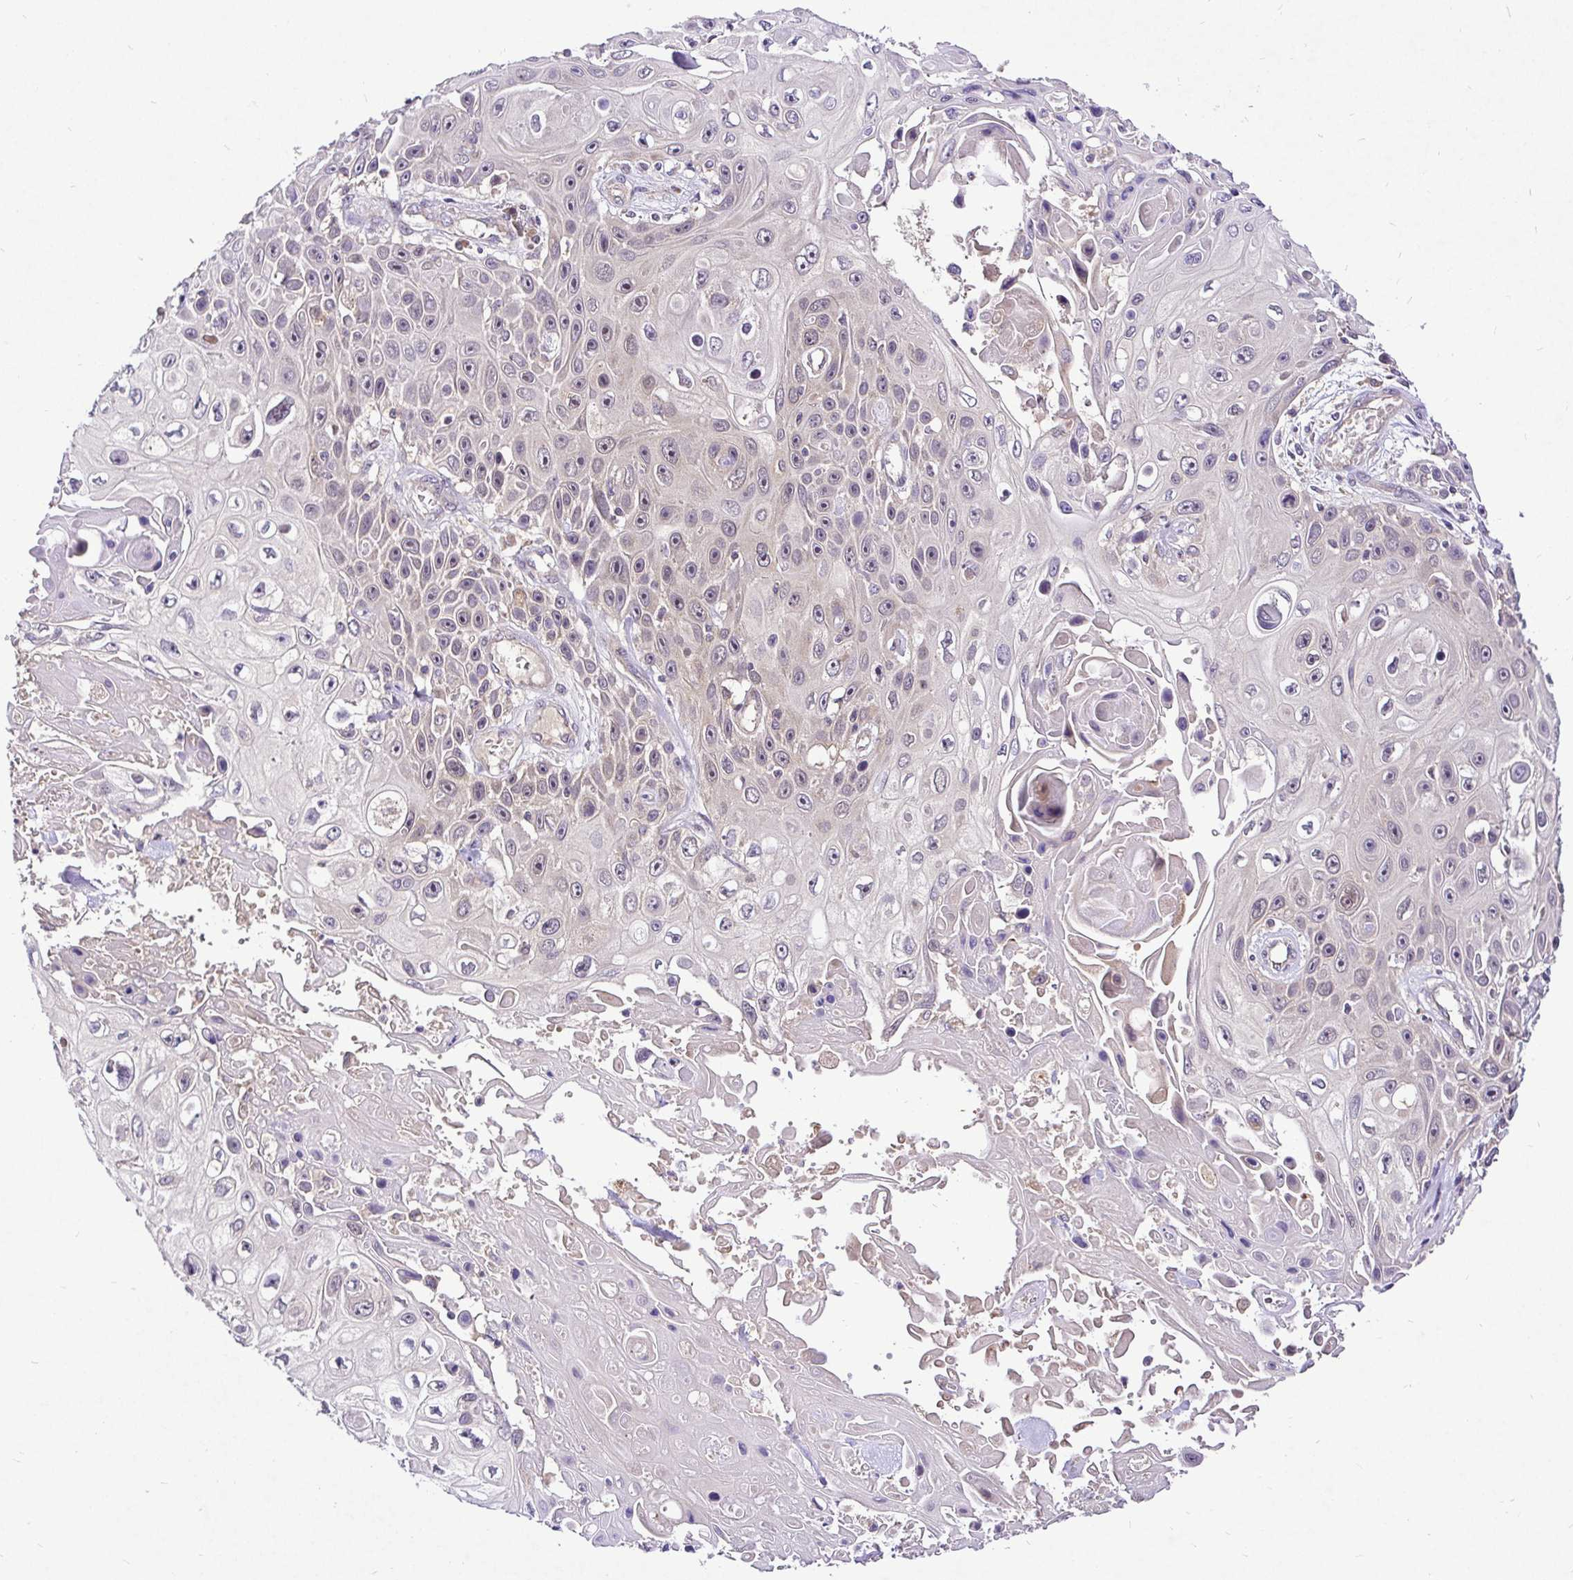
{"staining": {"intensity": "negative", "quantity": "none", "location": "none"}, "tissue": "skin cancer", "cell_type": "Tumor cells", "image_type": "cancer", "snomed": [{"axis": "morphology", "description": "Squamous cell carcinoma, NOS"}, {"axis": "topography", "description": "Skin"}], "caption": "DAB (3,3'-diaminobenzidine) immunohistochemical staining of skin cancer (squamous cell carcinoma) shows no significant positivity in tumor cells.", "gene": "UBE2M", "patient": {"sex": "male", "age": 82}}